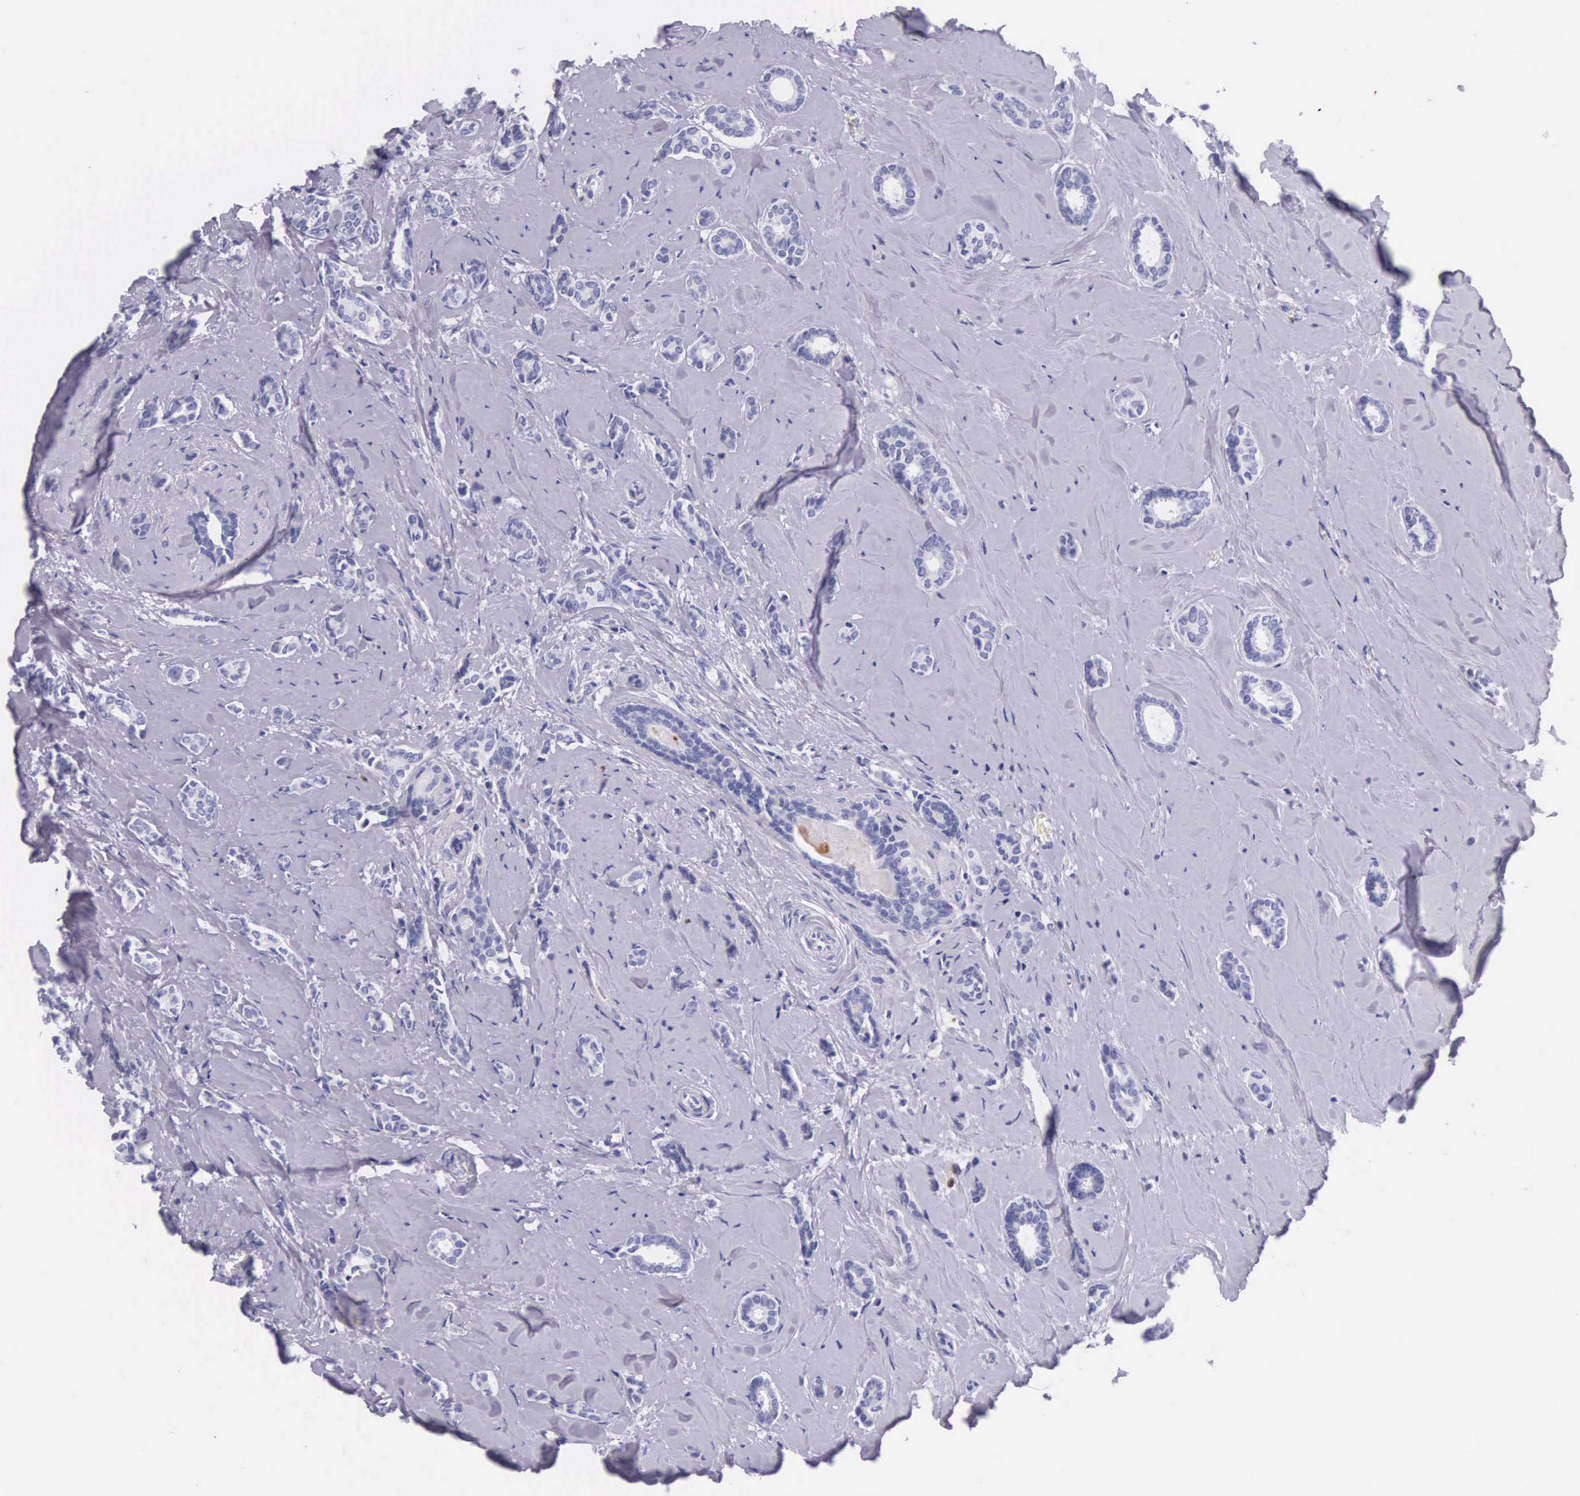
{"staining": {"intensity": "negative", "quantity": "none", "location": "none"}, "tissue": "breast cancer", "cell_type": "Tumor cells", "image_type": "cancer", "snomed": [{"axis": "morphology", "description": "Duct carcinoma"}, {"axis": "topography", "description": "Breast"}], "caption": "Immunohistochemistry image of neoplastic tissue: human breast intraductal carcinoma stained with DAB reveals no significant protein expression in tumor cells. (DAB IHC visualized using brightfield microscopy, high magnification).", "gene": "FCN1", "patient": {"sex": "female", "age": 50}}